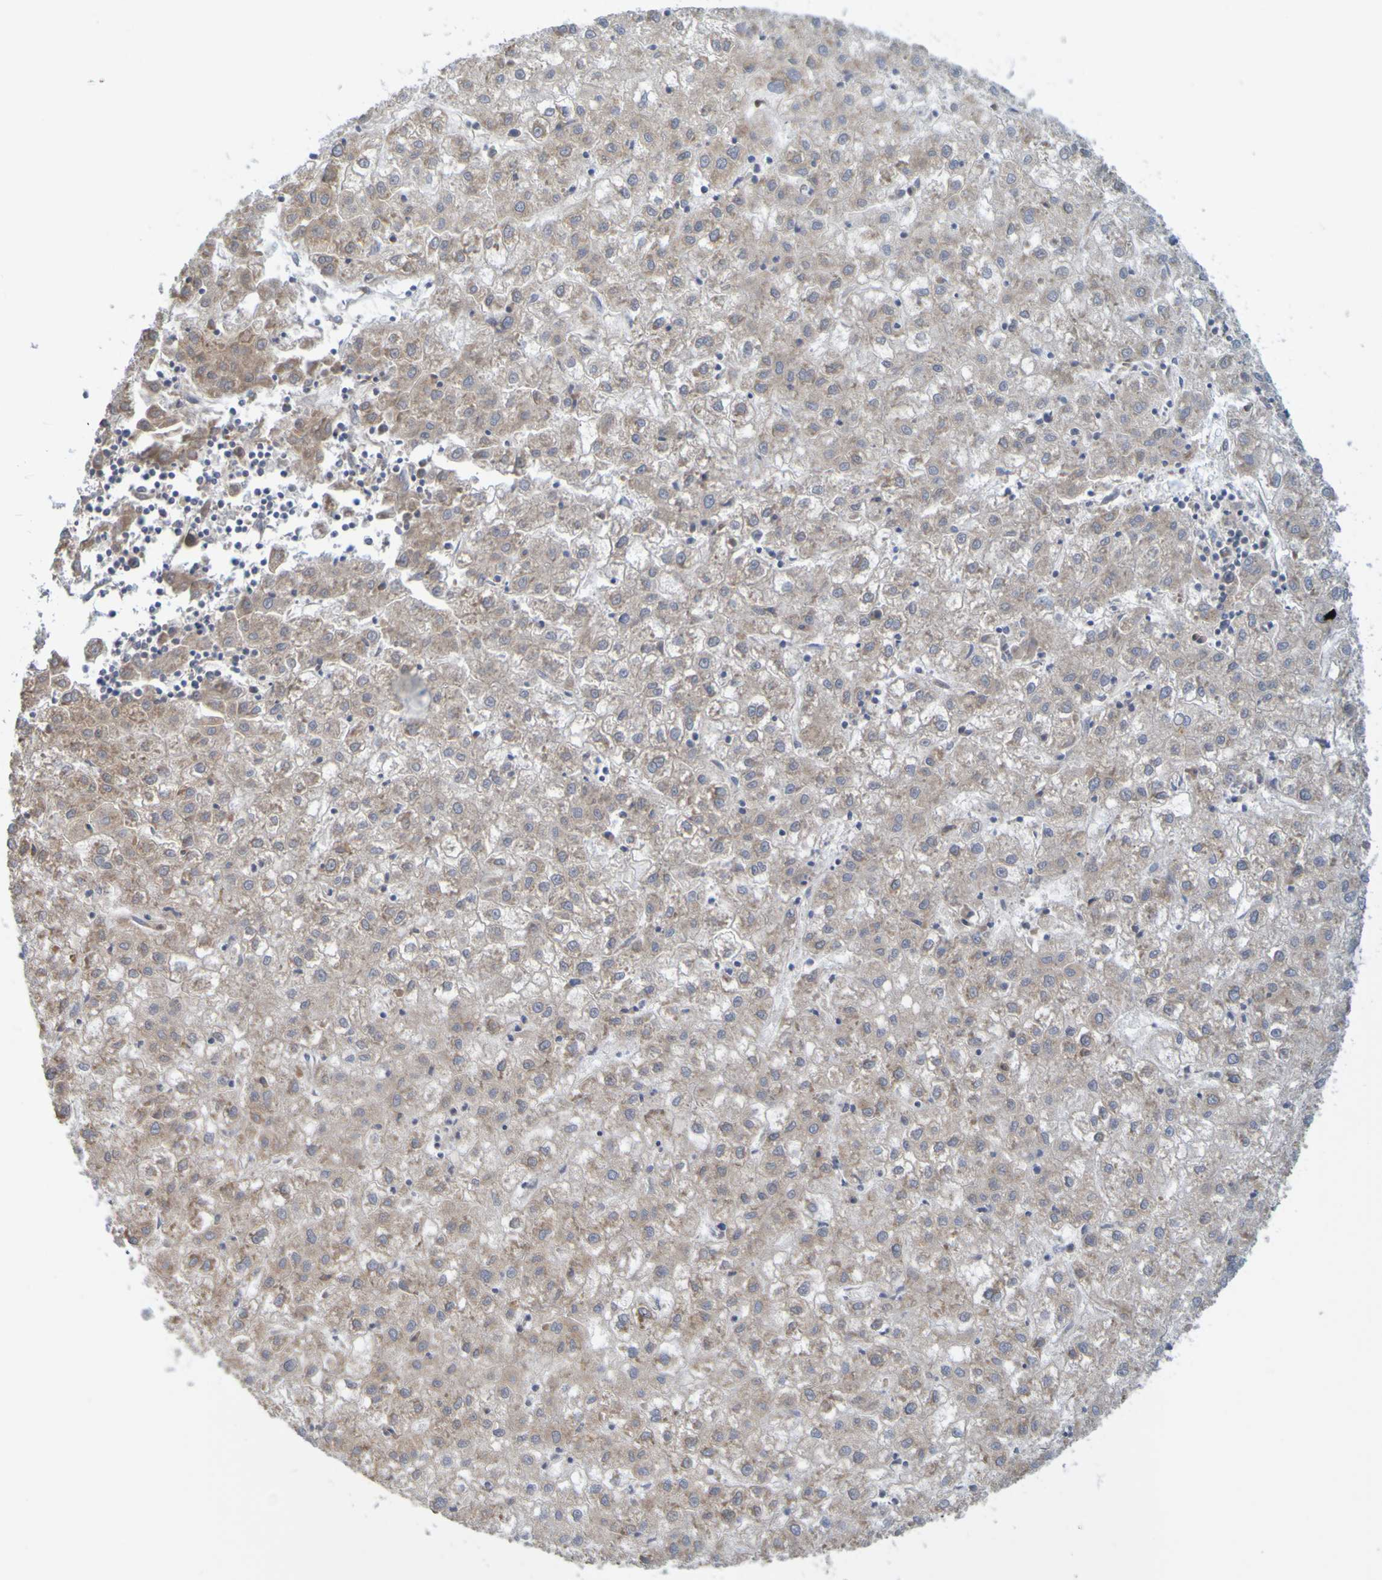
{"staining": {"intensity": "weak", "quantity": "<25%", "location": "cytoplasmic/membranous"}, "tissue": "liver cancer", "cell_type": "Tumor cells", "image_type": "cancer", "snomed": [{"axis": "morphology", "description": "Carcinoma, Hepatocellular, NOS"}, {"axis": "topography", "description": "Liver"}], "caption": "Tumor cells are negative for protein expression in human liver cancer (hepatocellular carcinoma).", "gene": "NAV2", "patient": {"sex": "male", "age": 72}}